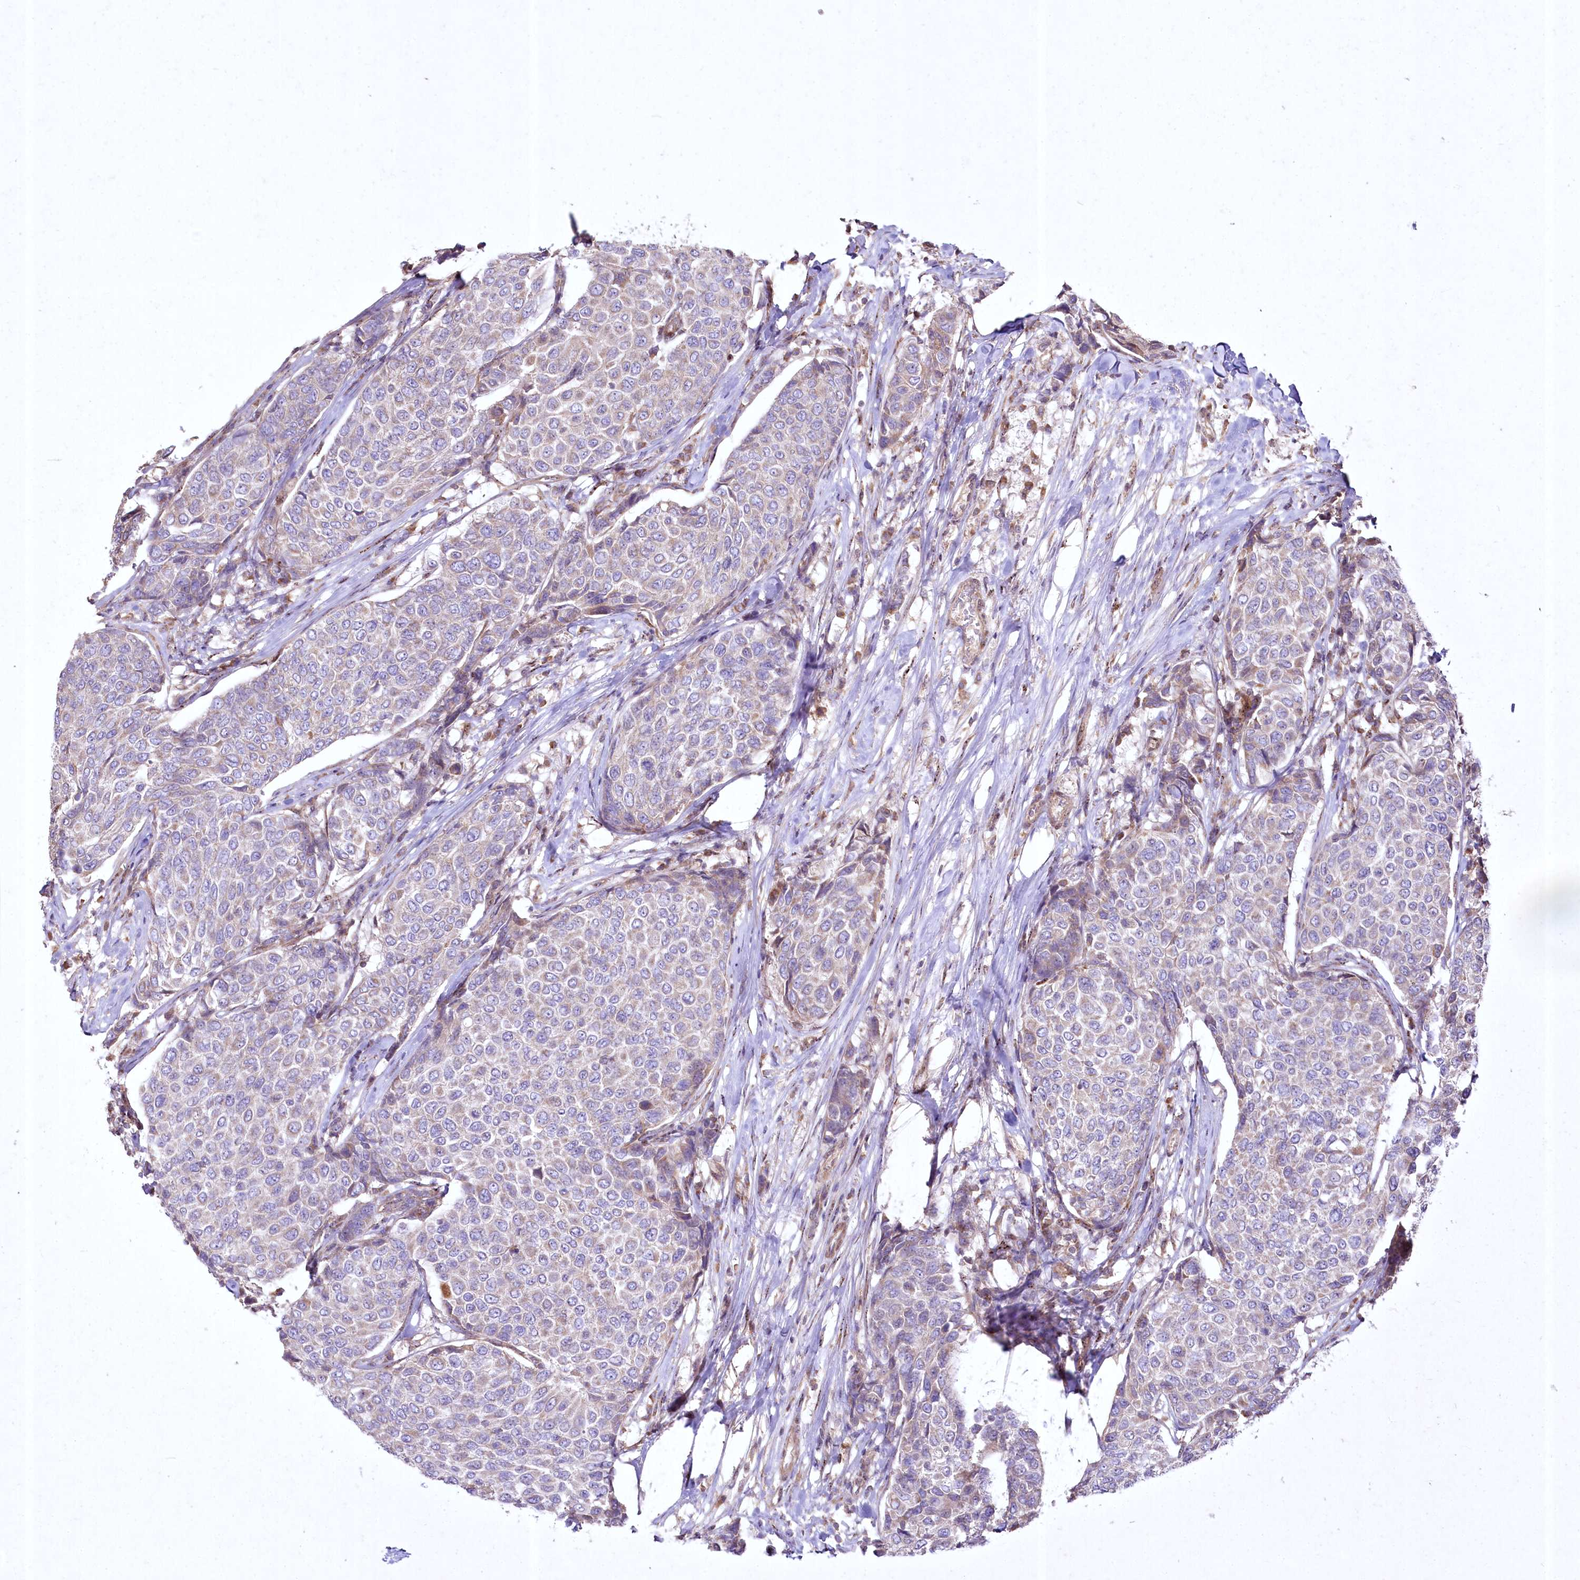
{"staining": {"intensity": "negative", "quantity": "none", "location": "none"}, "tissue": "breast cancer", "cell_type": "Tumor cells", "image_type": "cancer", "snomed": [{"axis": "morphology", "description": "Duct carcinoma"}, {"axis": "topography", "description": "Breast"}], "caption": "Tumor cells are negative for protein expression in human breast cancer. The staining was performed using DAB to visualize the protein expression in brown, while the nuclei were stained in blue with hematoxylin (Magnification: 20x).", "gene": "SH3TC1", "patient": {"sex": "female", "age": 55}}